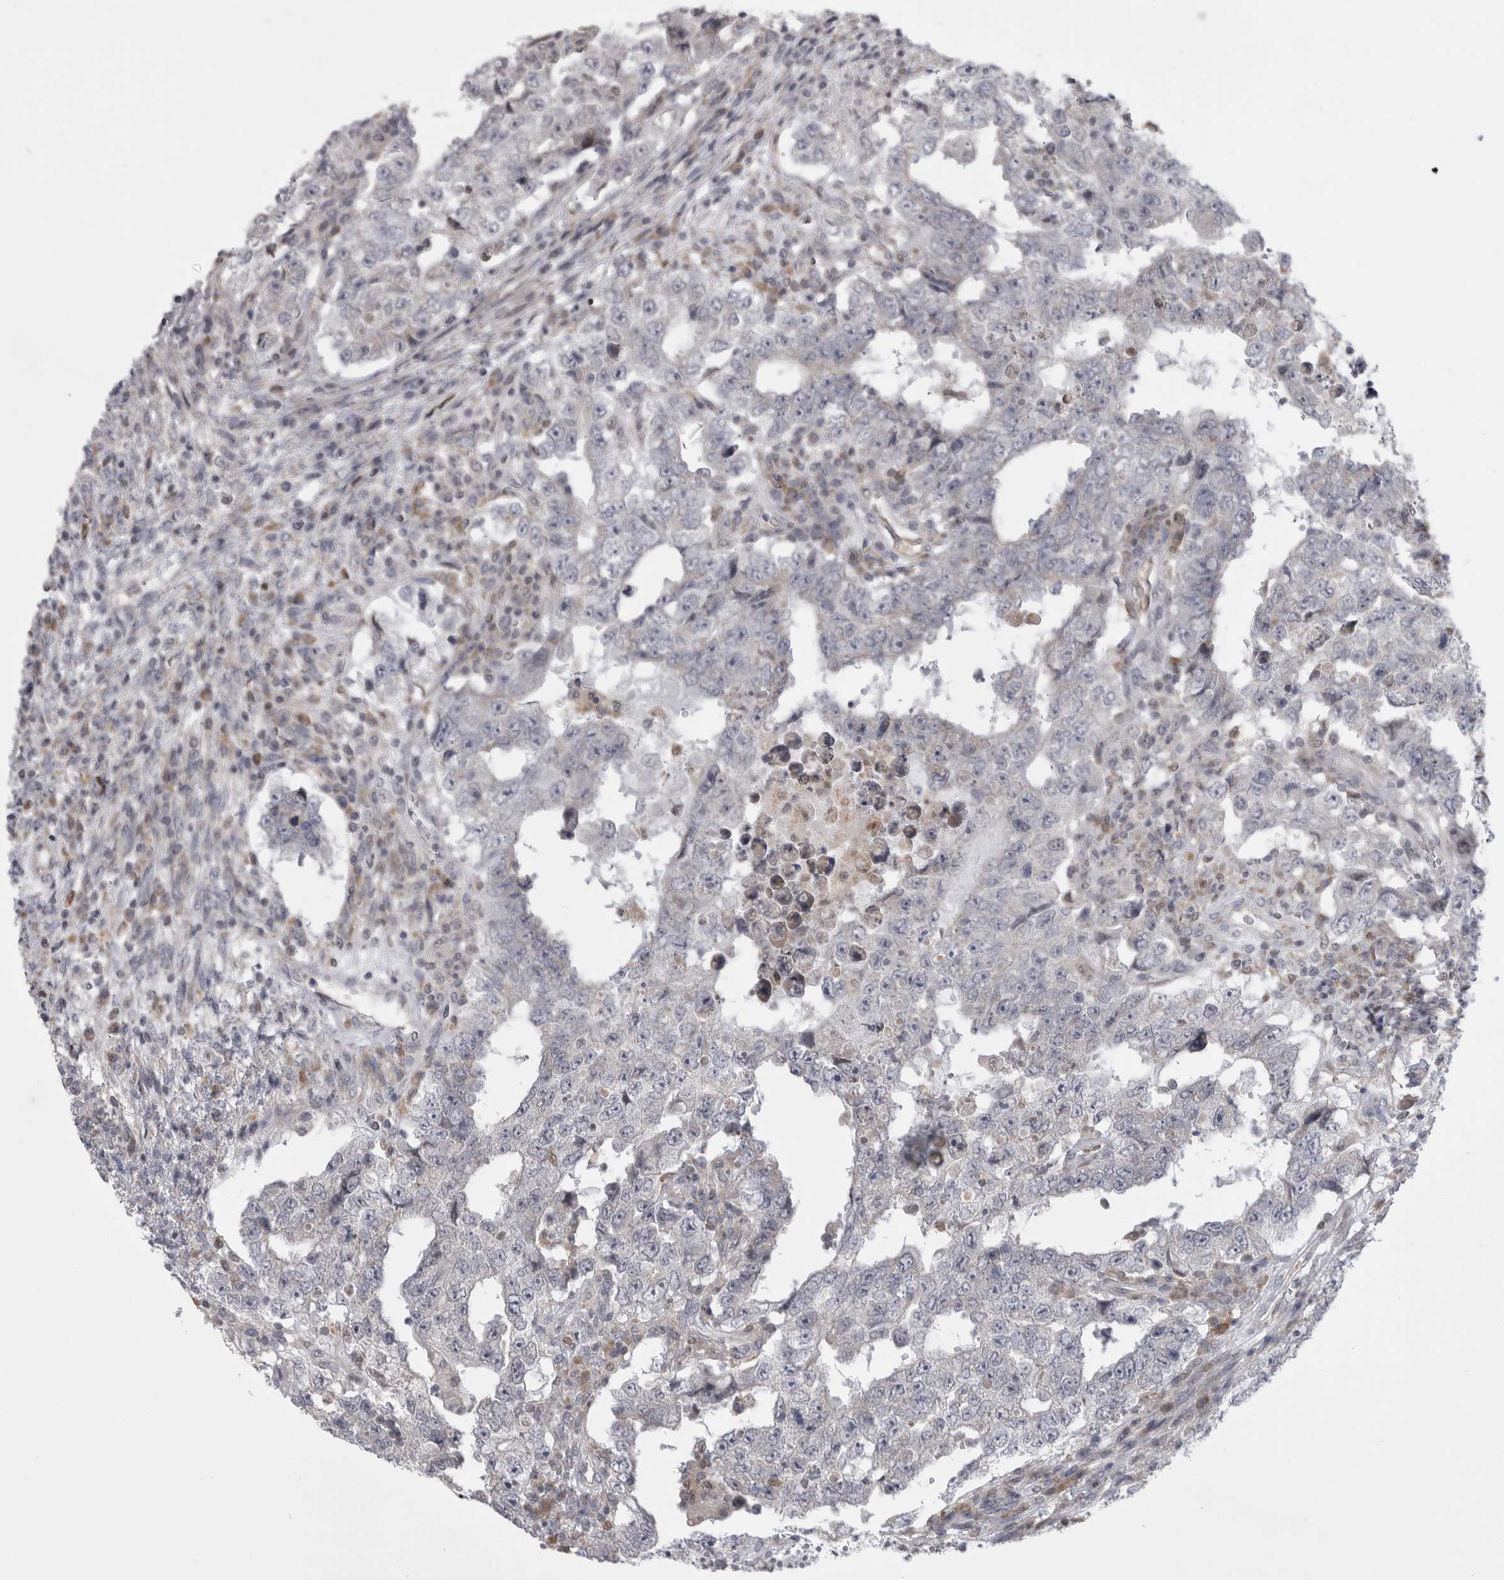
{"staining": {"intensity": "negative", "quantity": "none", "location": "none"}, "tissue": "testis cancer", "cell_type": "Tumor cells", "image_type": "cancer", "snomed": [{"axis": "morphology", "description": "Carcinoma, Embryonal, NOS"}, {"axis": "topography", "description": "Testis"}], "caption": "DAB (3,3'-diaminobenzidine) immunohistochemical staining of embryonal carcinoma (testis) demonstrates no significant expression in tumor cells.", "gene": "CHIC2", "patient": {"sex": "male", "age": 26}}